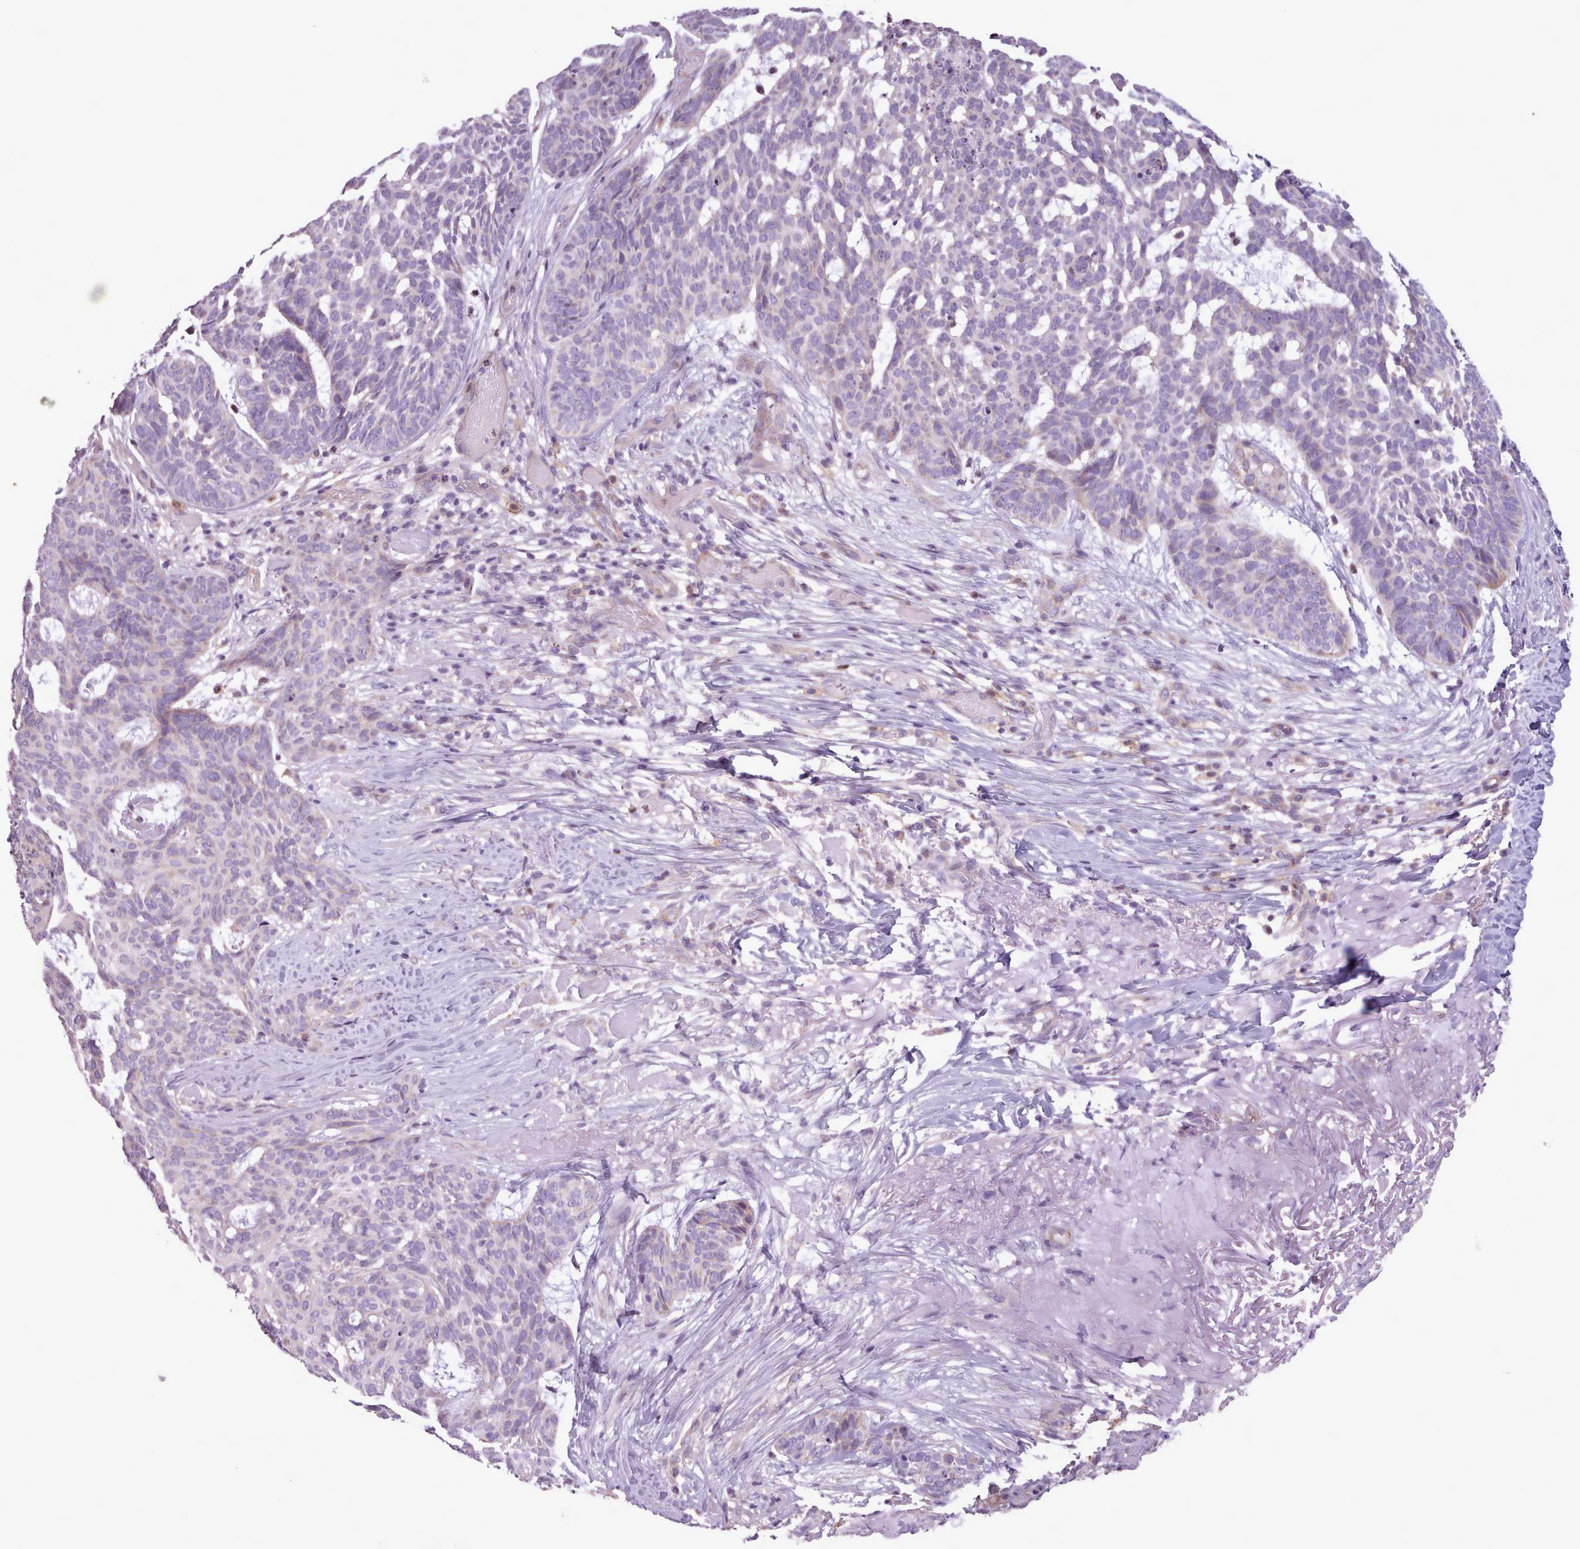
{"staining": {"intensity": "negative", "quantity": "none", "location": "none"}, "tissue": "skin cancer", "cell_type": "Tumor cells", "image_type": "cancer", "snomed": [{"axis": "morphology", "description": "Basal cell carcinoma"}, {"axis": "topography", "description": "Skin"}], "caption": "High magnification brightfield microscopy of skin cancer (basal cell carcinoma) stained with DAB (3,3'-diaminobenzidine) (brown) and counterstained with hematoxylin (blue): tumor cells show no significant positivity.", "gene": "SLURP1", "patient": {"sex": "female", "age": 89}}